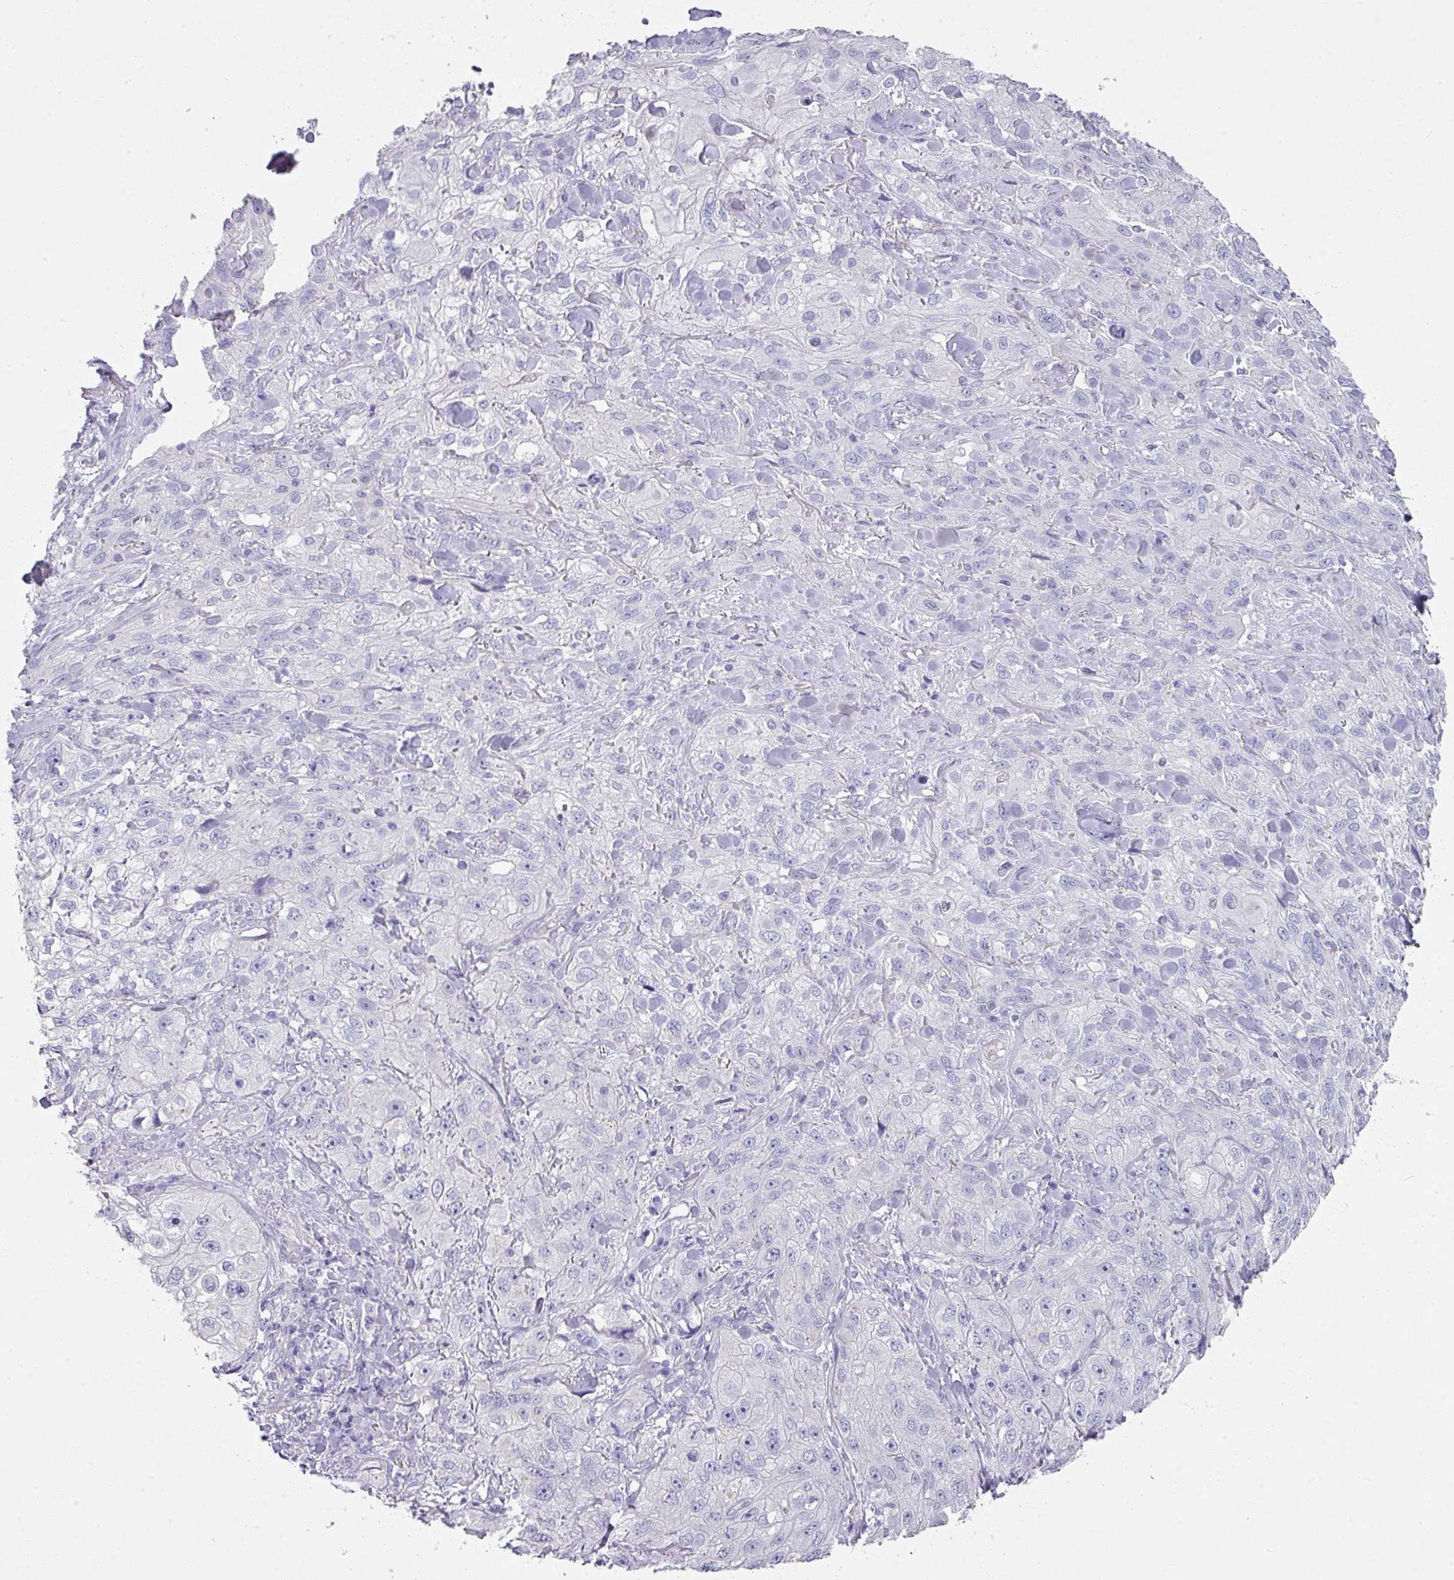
{"staining": {"intensity": "negative", "quantity": "none", "location": "none"}, "tissue": "skin cancer", "cell_type": "Tumor cells", "image_type": "cancer", "snomed": [{"axis": "morphology", "description": "Squamous cell carcinoma, NOS"}, {"axis": "topography", "description": "Skin"}, {"axis": "topography", "description": "Vulva"}], "caption": "Skin cancer was stained to show a protein in brown. There is no significant staining in tumor cells.", "gene": "GLI4", "patient": {"sex": "female", "age": 86}}